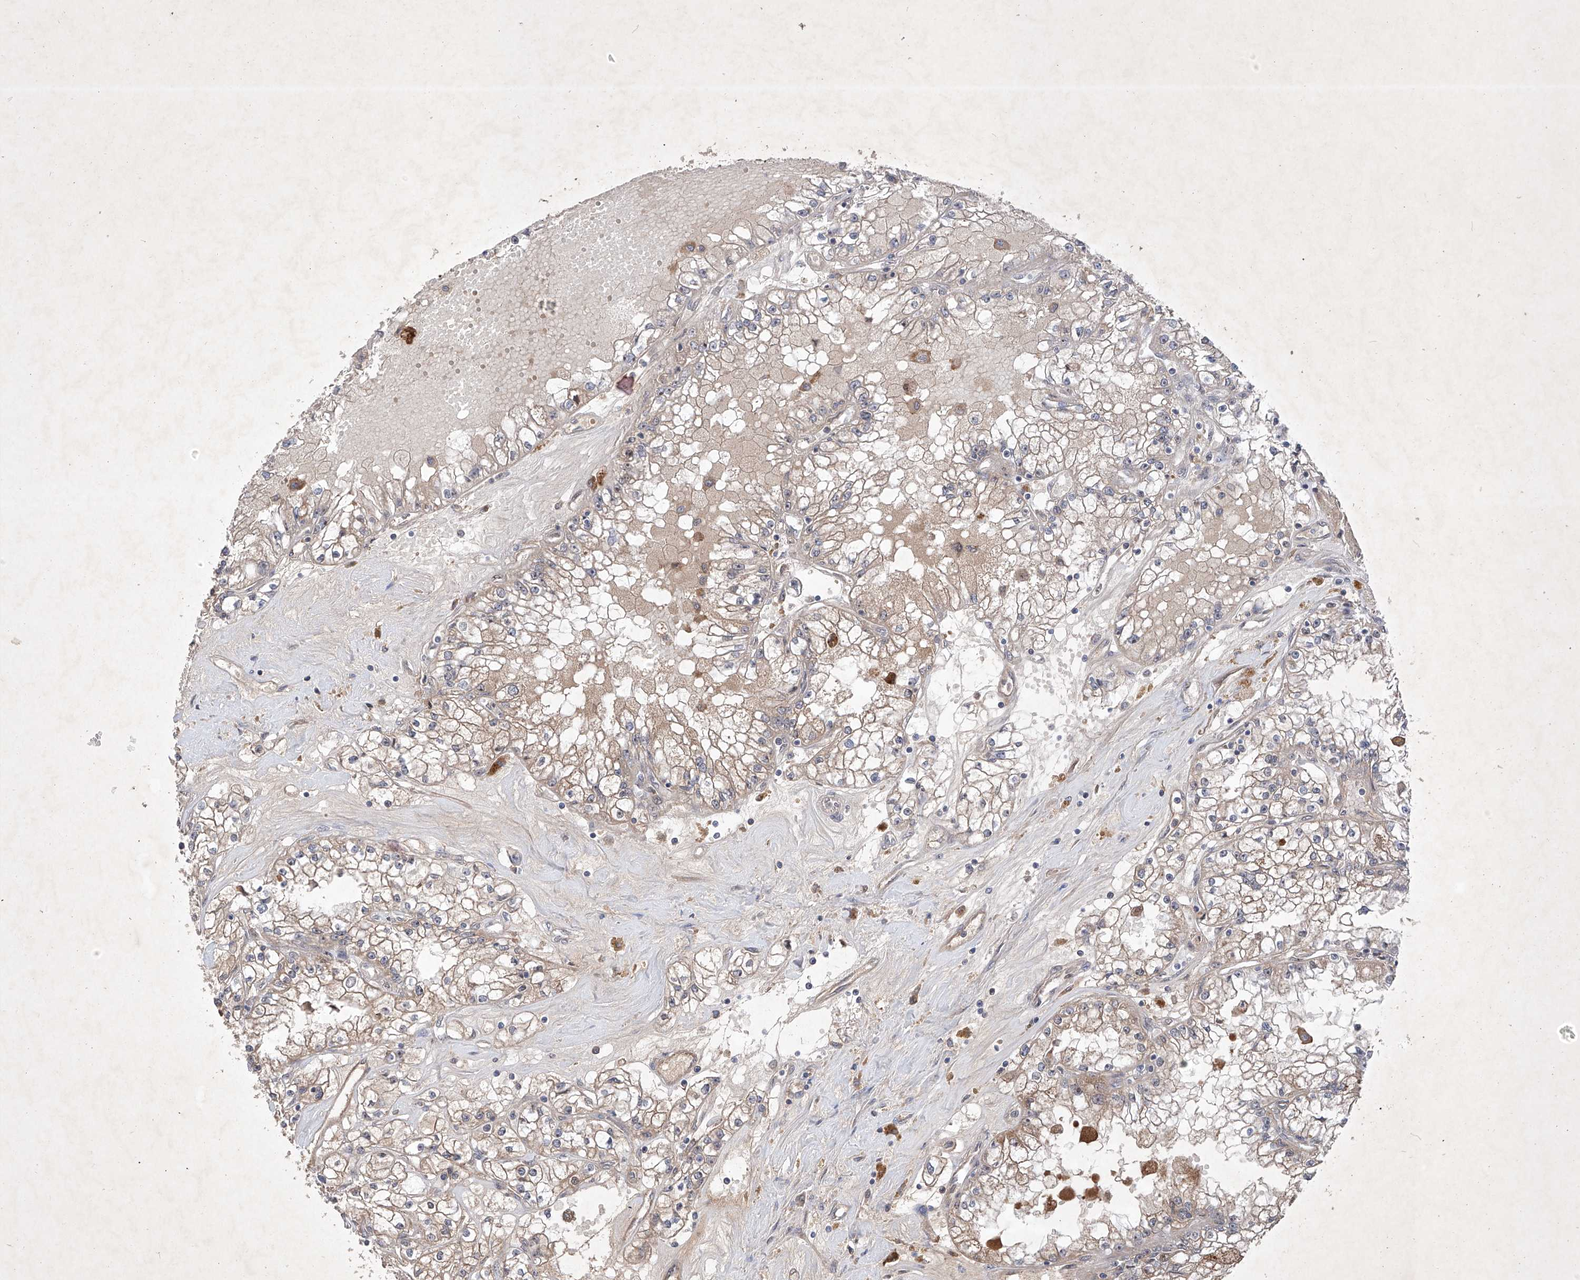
{"staining": {"intensity": "weak", "quantity": "25%-75%", "location": "cytoplasmic/membranous"}, "tissue": "renal cancer", "cell_type": "Tumor cells", "image_type": "cancer", "snomed": [{"axis": "morphology", "description": "Adenocarcinoma, NOS"}, {"axis": "topography", "description": "Kidney"}], "caption": "A brown stain highlights weak cytoplasmic/membranous staining of a protein in adenocarcinoma (renal) tumor cells.", "gene": "FAM135A", "patient": {"sex": "male", "age": 56}}